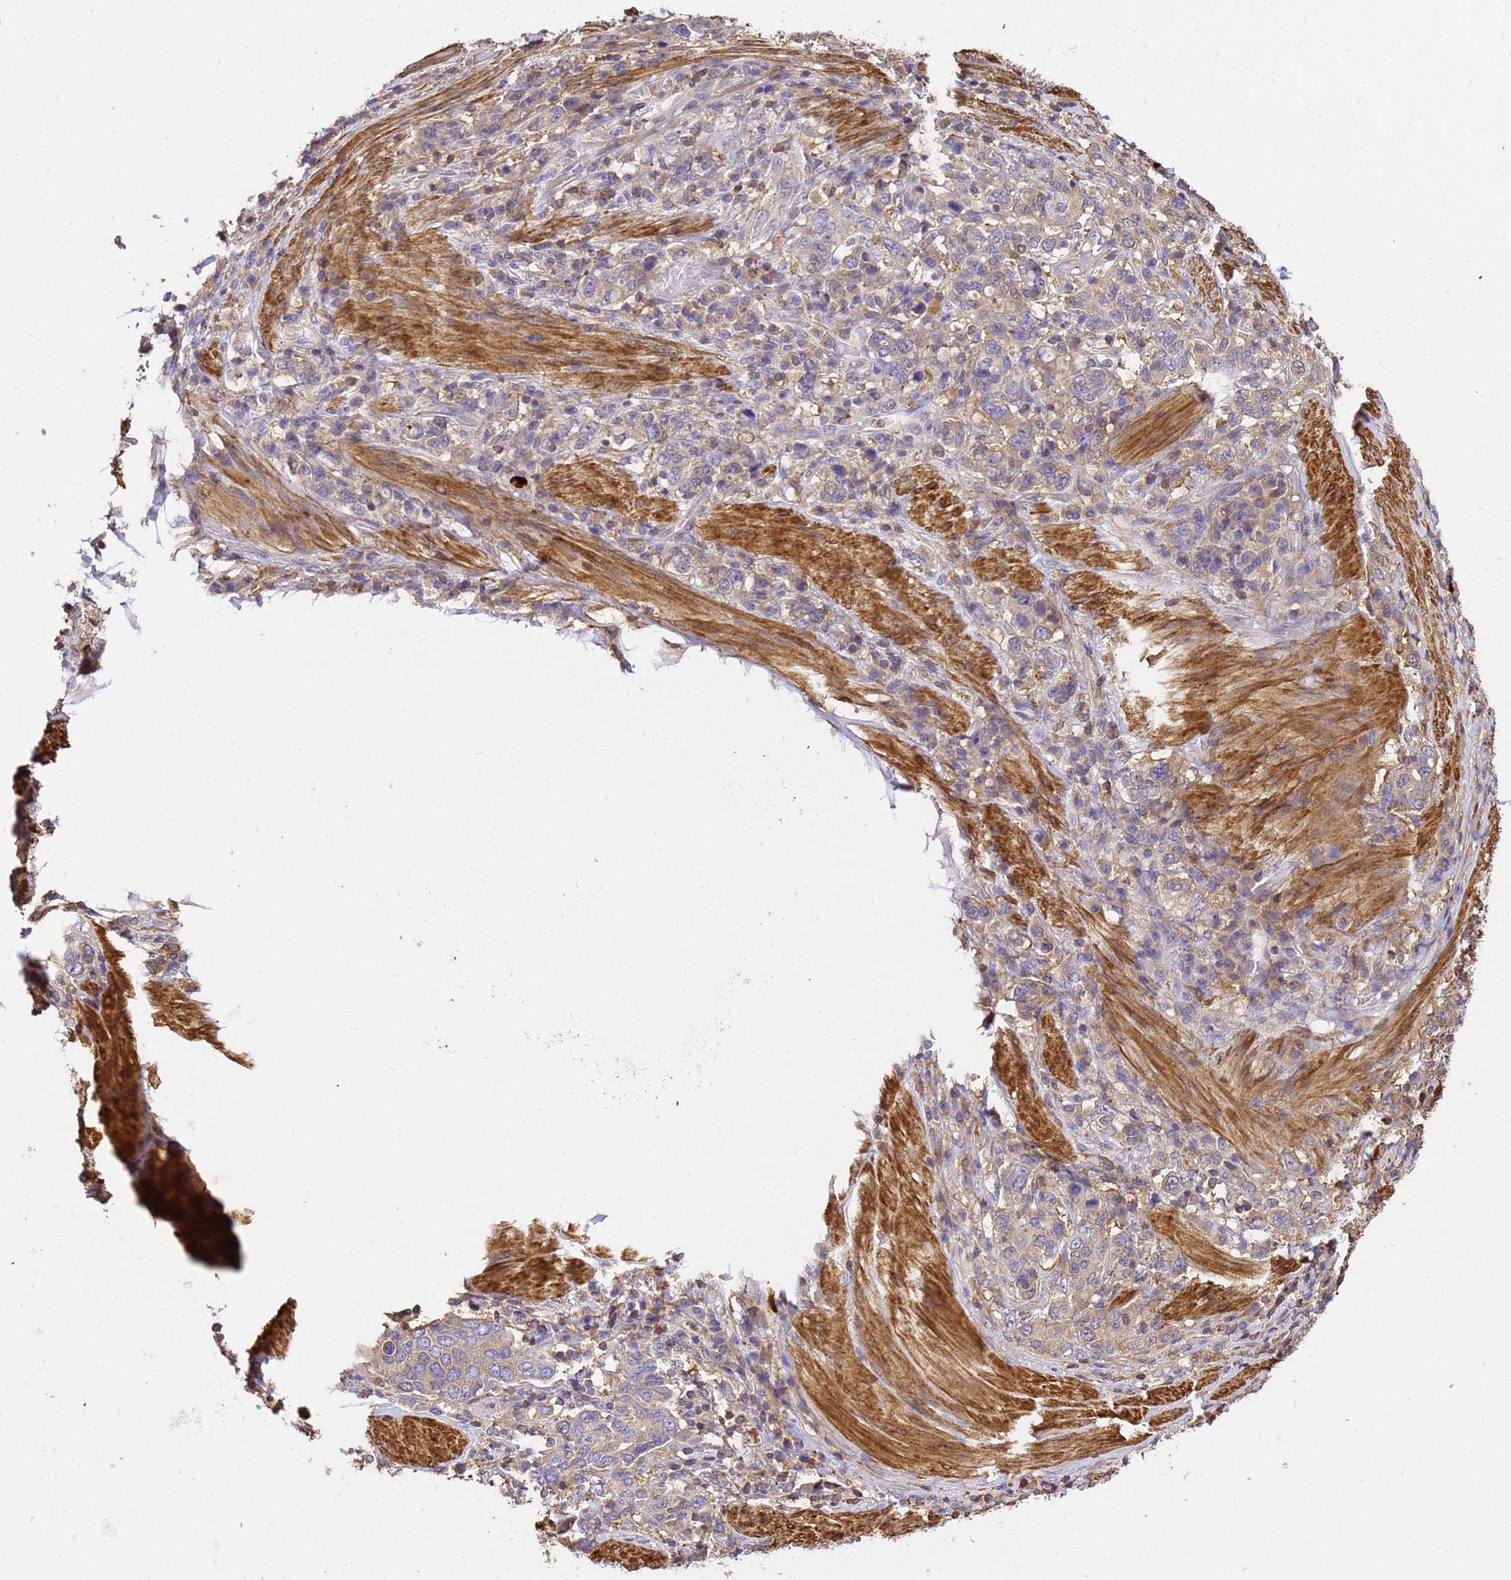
{"staining": {"intensity": "weak", "quantity": ">75%", "location": "cytoplasmic/membranous"}, "tissue": "stomach cancer", "cell_type": "Tumor cells", "image_type": "cancer", "snomed": [{"axis": "morphology", "description": "Adenocarcinoma, NOS"}, {"axis": "topography", "description": "Stomach, upper"}, {"axis": "topography", "description": "Stomach"}], "caption": "Immunohistochemistry image of stomach cancer (adenocarcinoma) stained for a protein (brown), which exhibits low levels of weak cytoplasmic/membranous expression in about >75% of tumor cells.", "gene": "WDR64", "patient": {"sex": "male", "age": 62}}